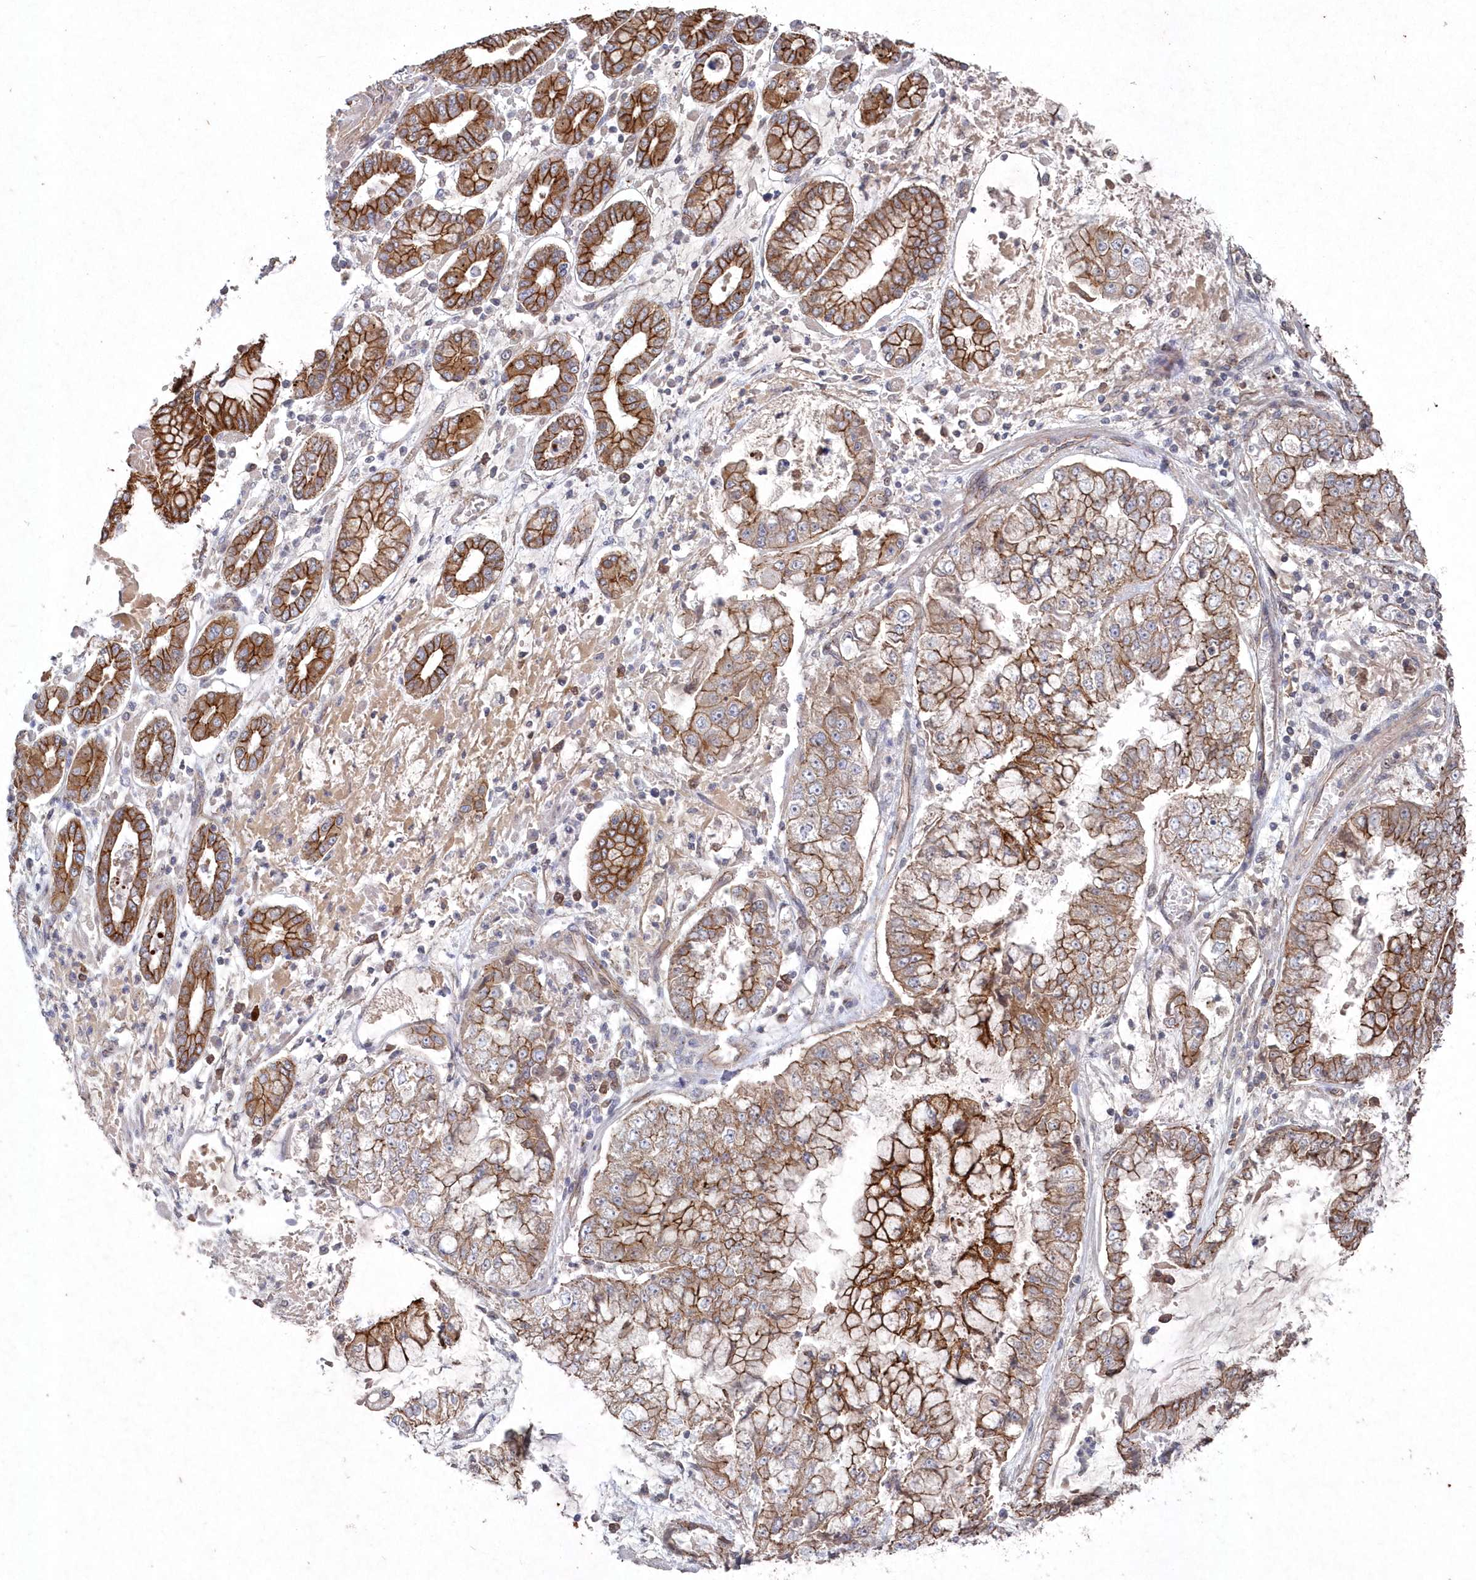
{"staining": {"intensity": "moderate", "quantity": ">75%", "location": "cytoplasmic/membranous"}, "tissue": "stomach cancer", "cell_type": "Tumor cells", "image_type": "cancer", "snomed": [{"axis": "morphology", "description": "Adenocarcinoma, NOS"}, {"axis": "topography", "description": "Stomach"}], "caption": "This is an image of immunohistochemistry (IHC) staining of stomach cancer, which shows moderate expression in the cytoplasmic/membranous of tumor cells.", "gene": "VSIG2", "patient": {"sex": "male", "age": 76}}